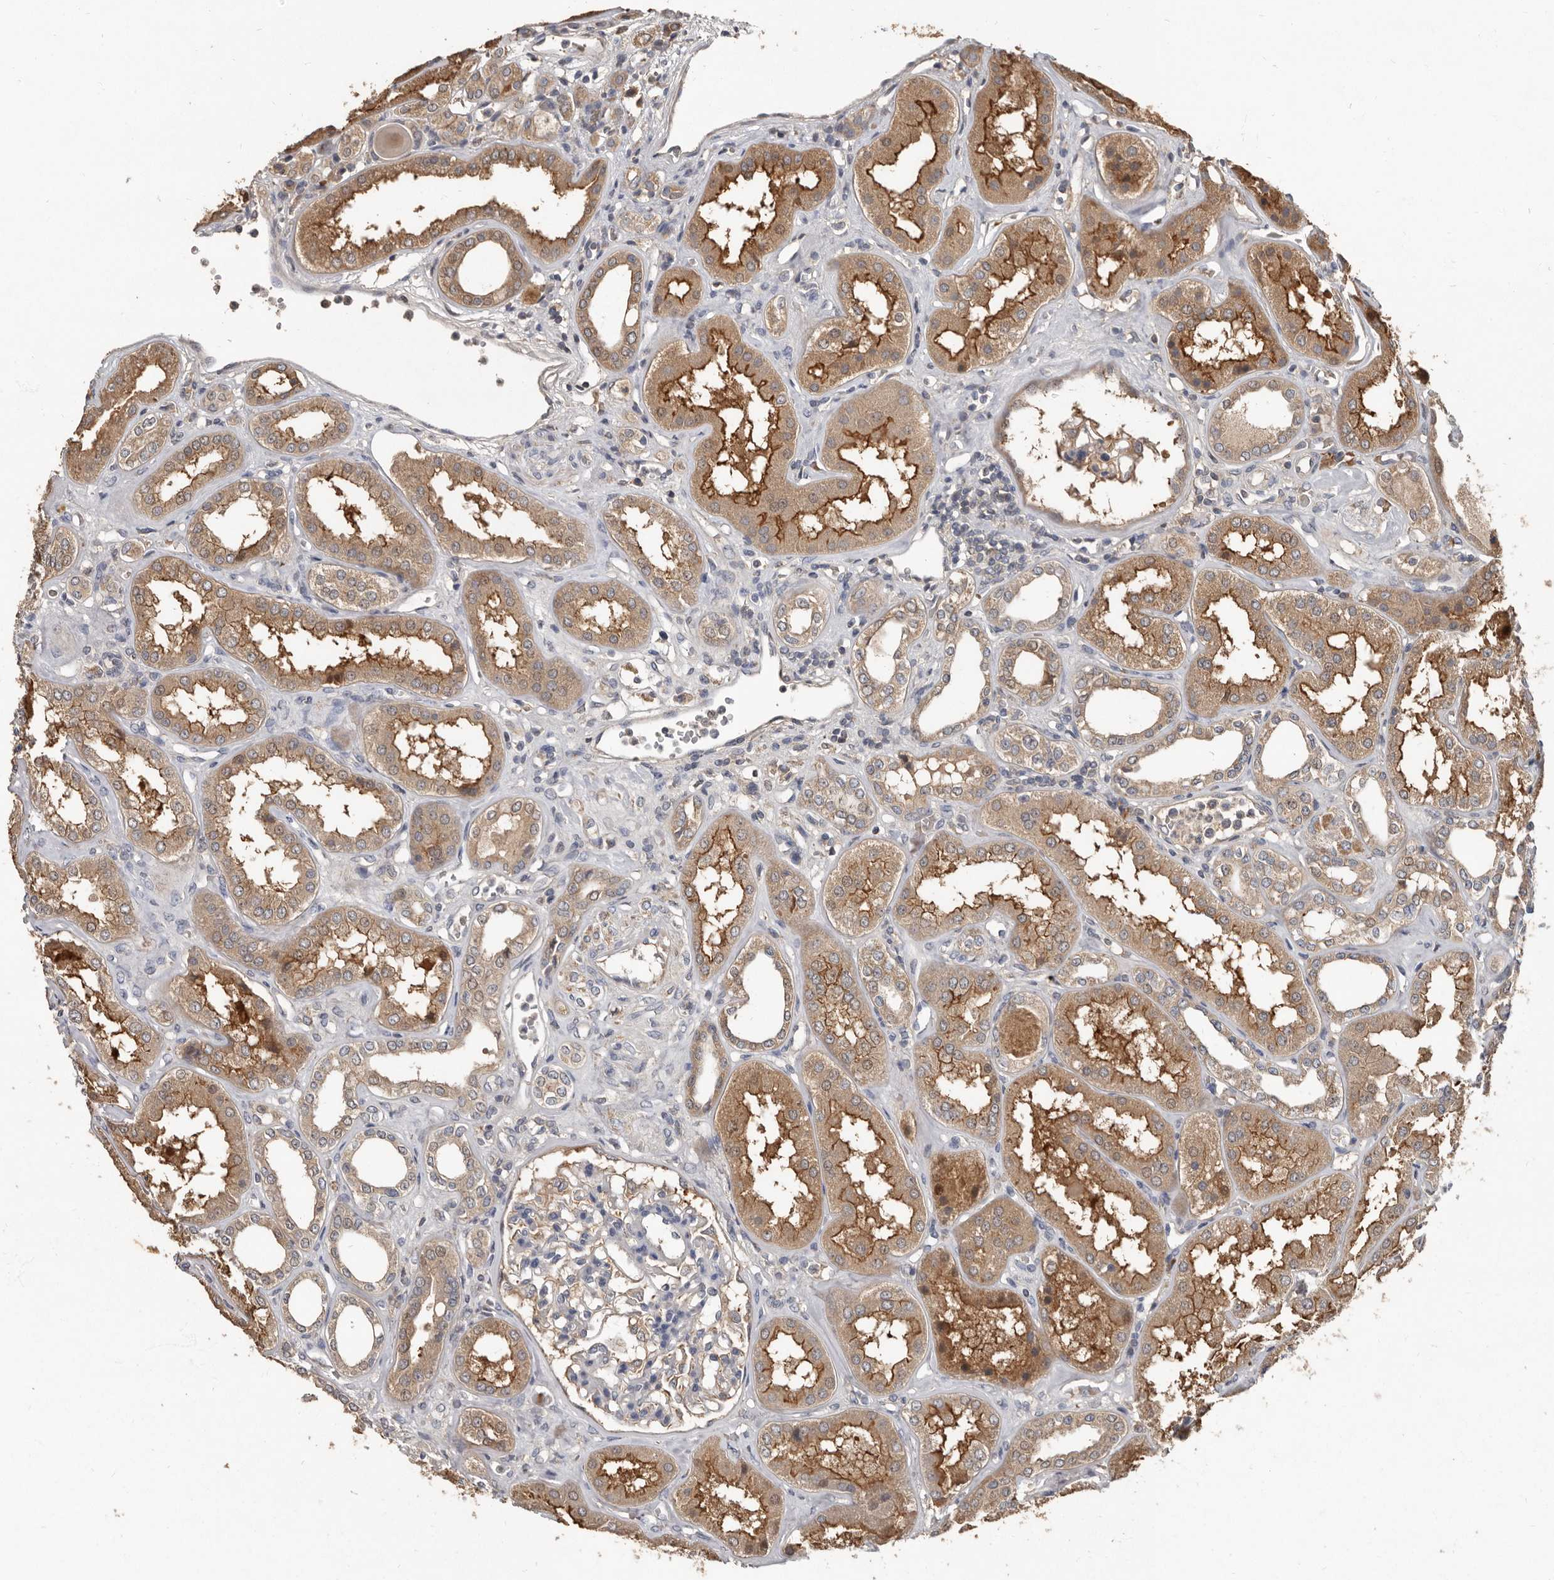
{"staining": {"intensity": "weak", "quantity": "<25%", "location": "cytoplasmic/membranous"}, "tissue": "kidney", "cell_type": "Cells in glomeruli", "image_type": "normal", "snomed": [{"axis": "morphology", "description": "Normal tissue, NOS"}, {"axis": "topography", "description": "Kidney"}], "caption": "This is an immunohistochemistry image of normal kidney. There is no expression in cells in glomeruli.", "gene": "KIF26B", "patient": {"sex": "female", "age": 56}}